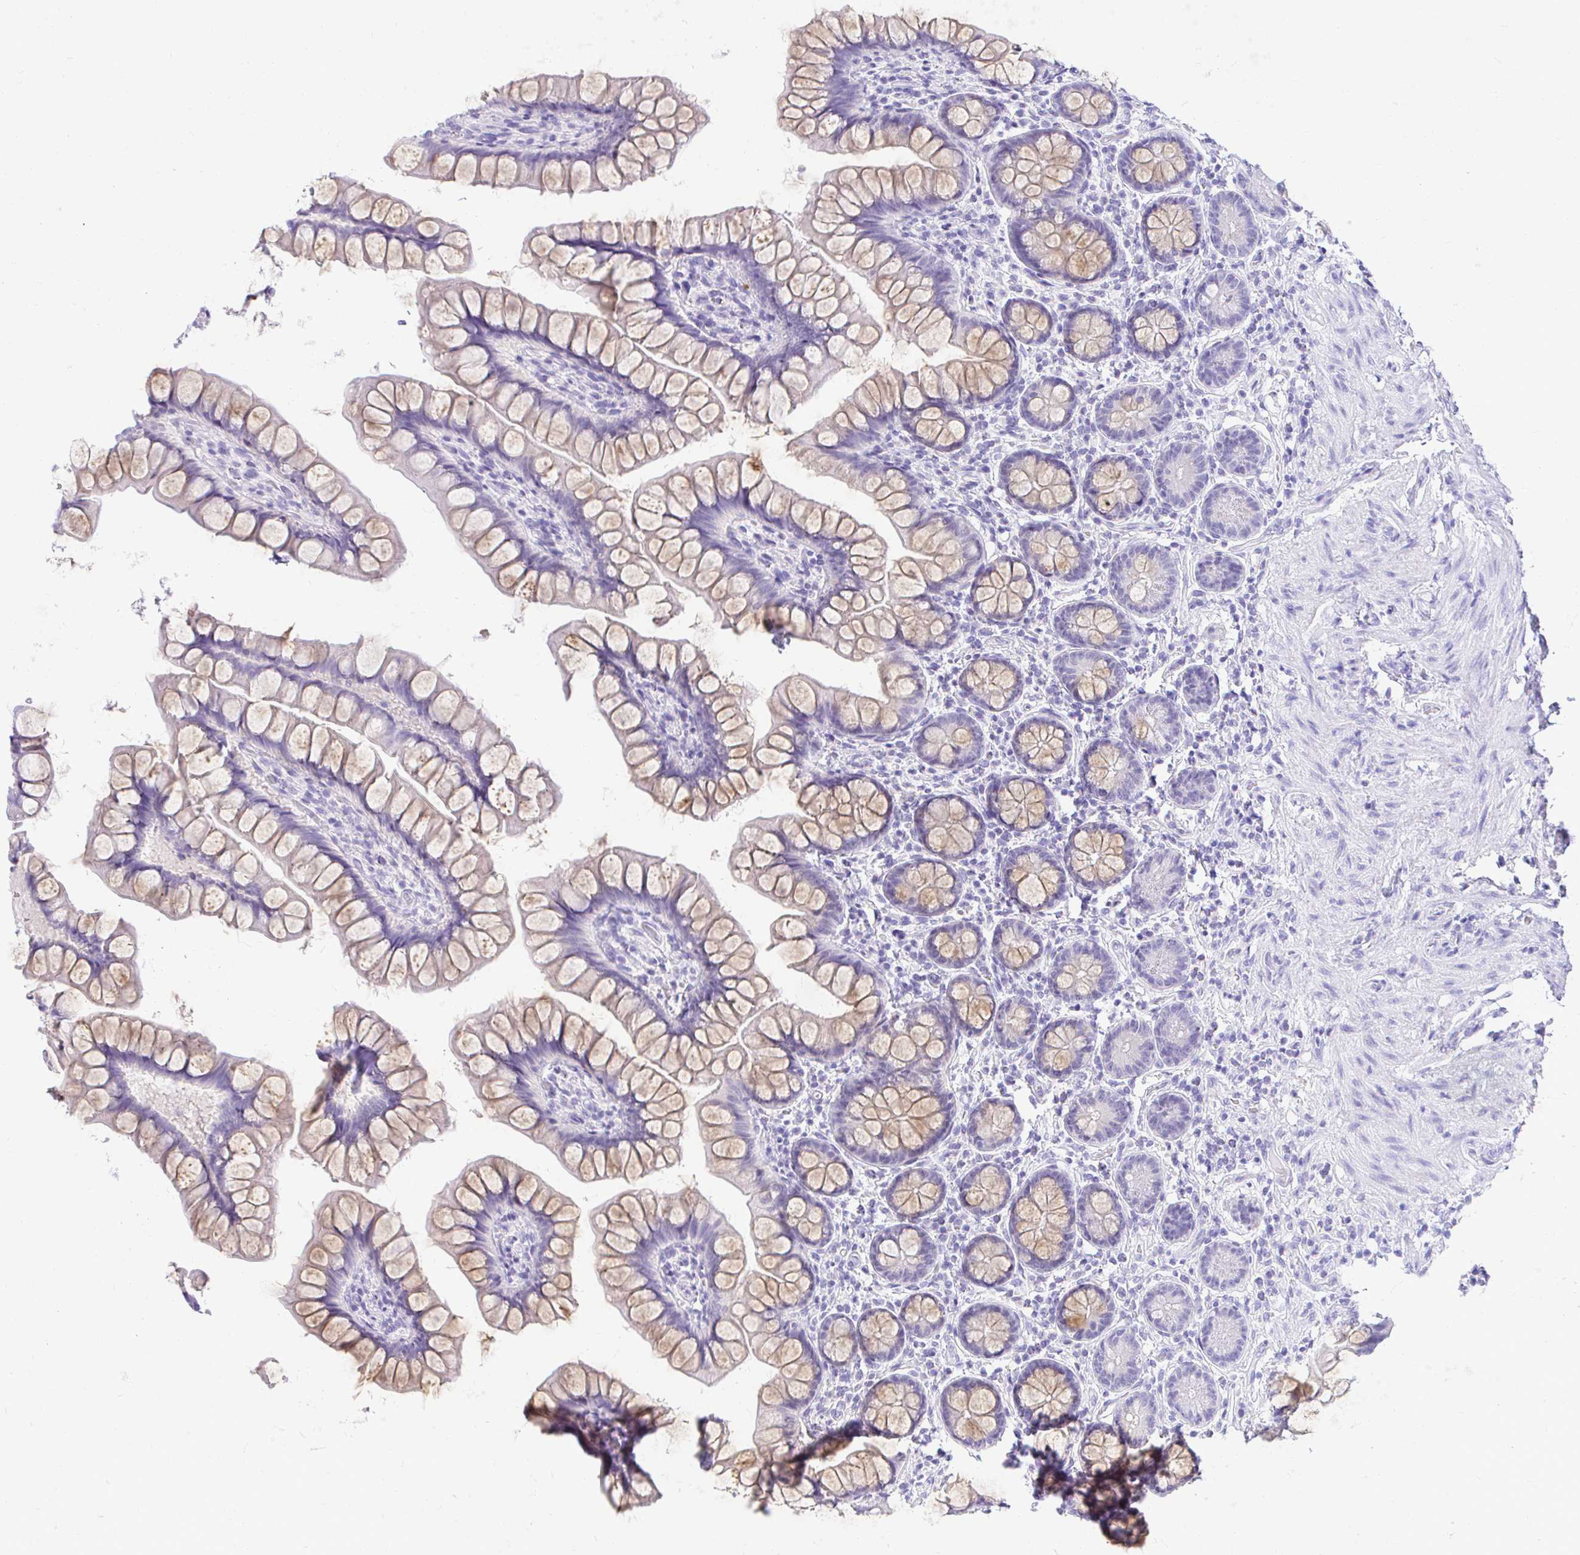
{"staining": {"intensity": "moderate", "quantity": "25%-75%", "location": "cytoplasmic/membranous"}, "tissue": "small intestine", "cell_type": "Glandular cells", "image_type": "normal", "snomed": [{"axis": "morphology", "description": "Normal tissue, NOS"}, {"axis": "topography", "description": "Small intestine"}], "caption": "A medium amount of moderate cytoplasmic/membranous expression is appreciated in approximately 25%-75% of glandular cells in normal small intestine.", "gene": "FATE1", "patient": {"sex": "male", "age": 70}}